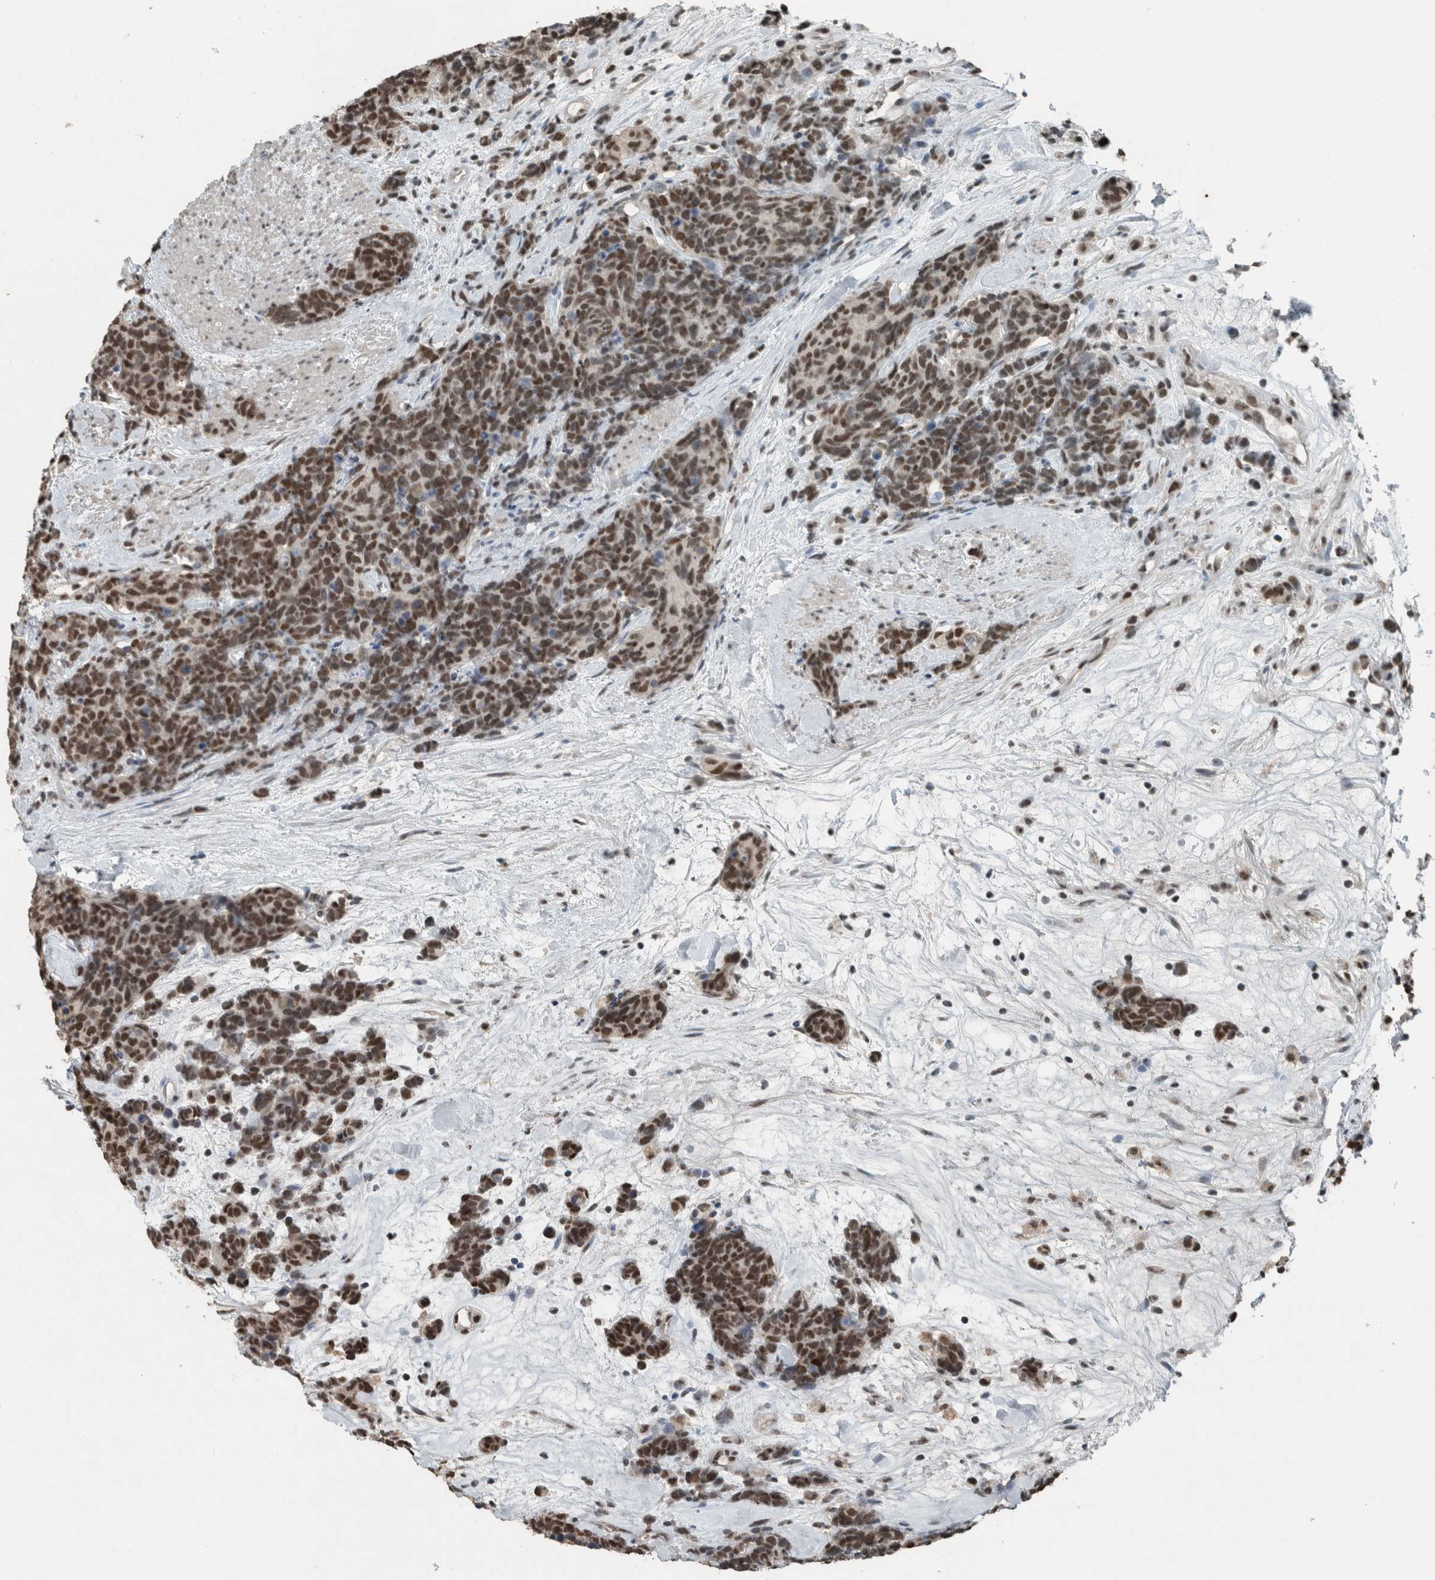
{"staining": {"intensity": "moderate", "quantity": ">75%", "location": "nuclear"}, "tissue": "carcinoid", "cell_type": "Tumor cells", "image_type": "cancer", "snomed": [{"axis": "morphology", "description": "Carcinoma, NOS"}, {"axis": "morphology", "description": "Carcinoid, malignant, NOS"}, {"axis": "topography", "description": "Urinary bladder"}], "caption": "High-magnification brightfield microscopy of carcinoma stained with DAB (3,3'-diaminobenzidine) (brown) and counterstained with hematoxylin (blue). tumor cells exhibit moderate nuclear positivity is present in about>75% of cells.", "gene": "ZNF24", "patient": {"sex": "male", "age": 57}}